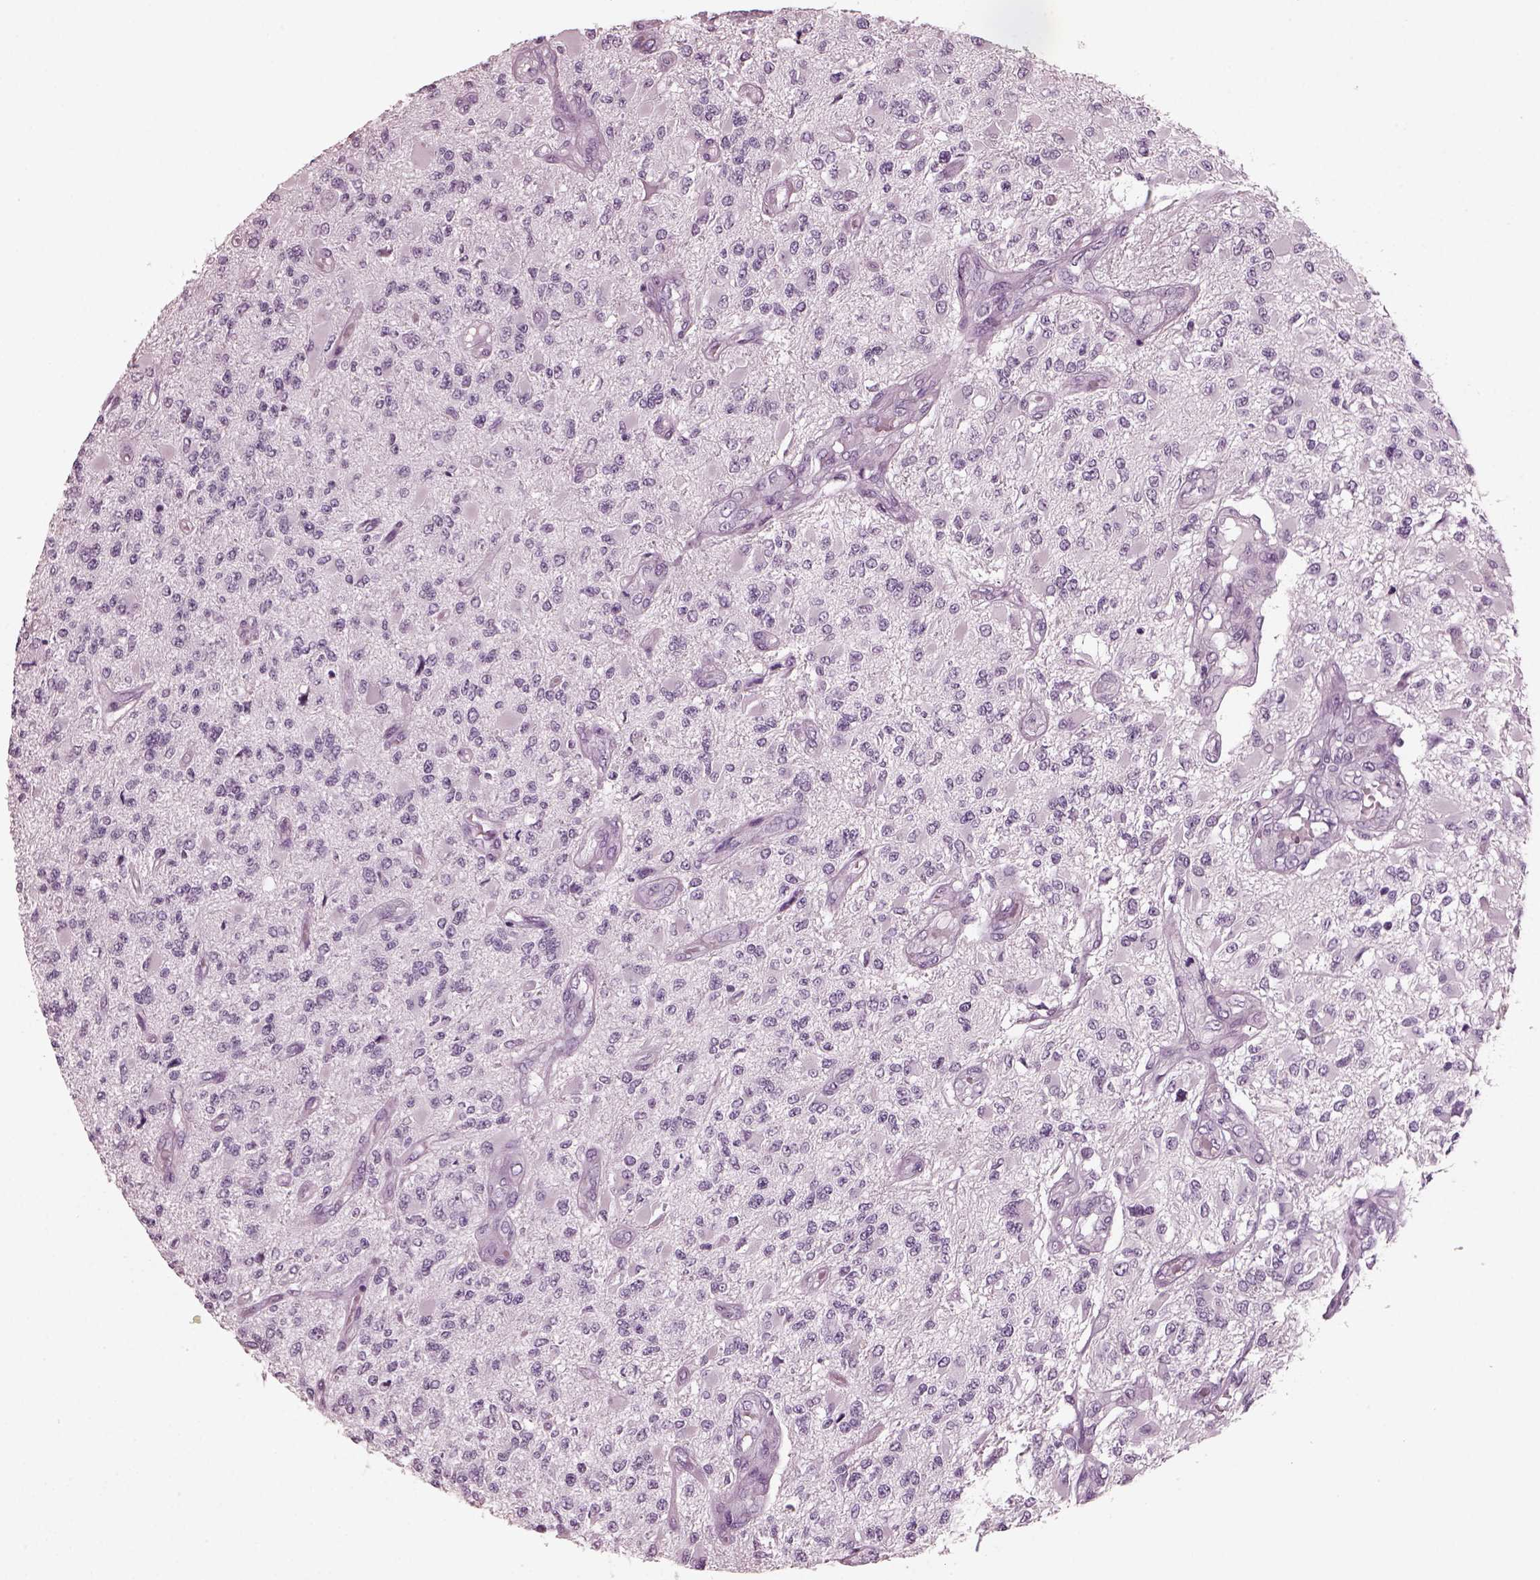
{"staining": {"intensity": "negative", "quantity": "none", "location": "none"}, "tissue": "glioma", "cell_type": "Tumor cells", "image_type": "cancer", "snomed": [{"axis": "morphology", "description": "Glioma, malignant, High grade"}, {"axis": "topography", "description": "Brain"}], "caption": "The image demonstrates no staining of tumor cells in glioma.", "gene": "RCVRN", "patient": {"sex": "female", "age": 63}}